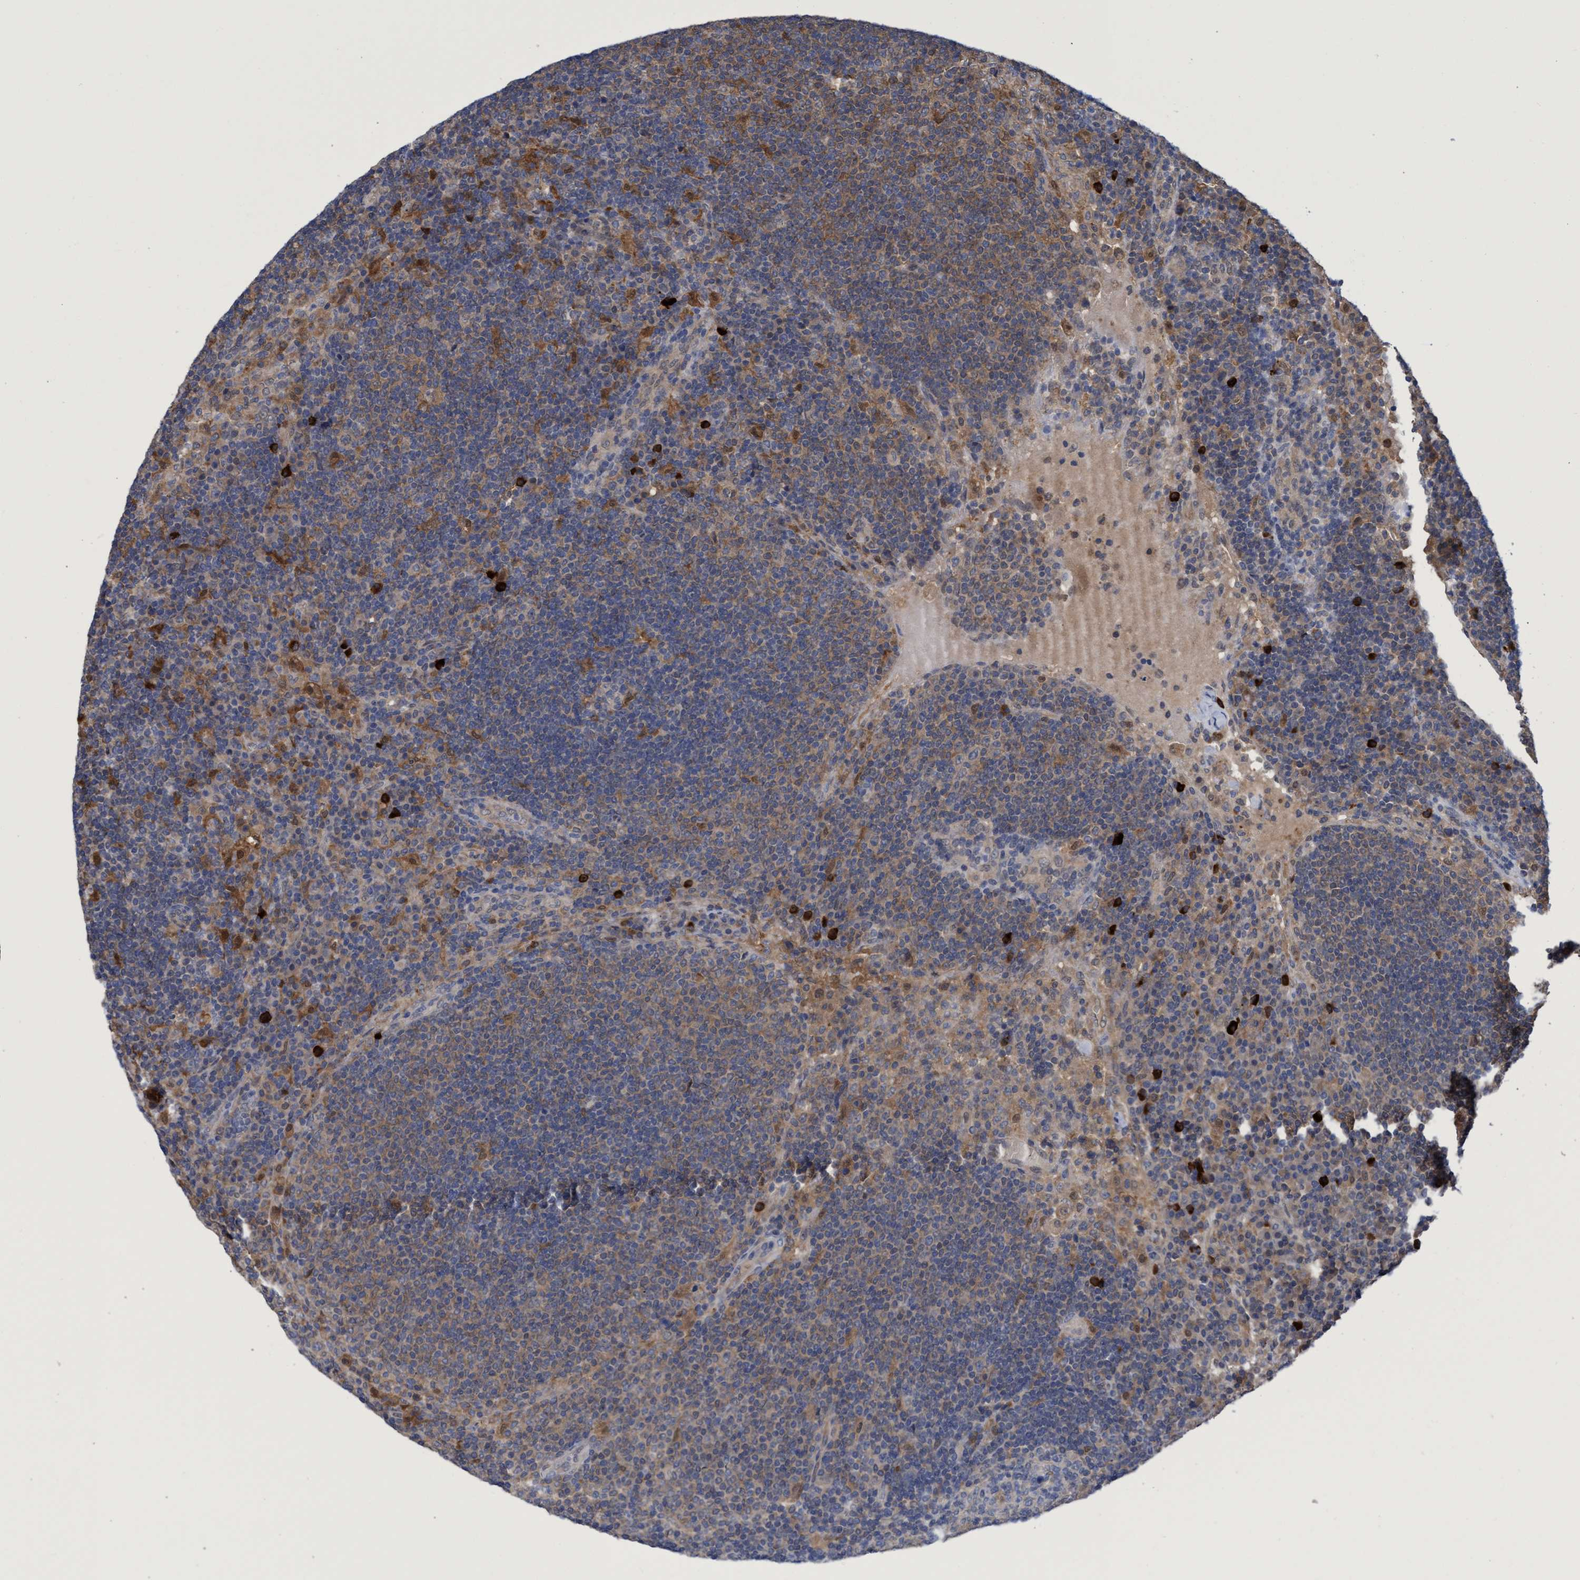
{"staining": {"intensity": "negative", "quantity": "none", "location": "none"}, "tissue": "lymph node", "cell_type": "Germinal center cells", "image_type": "normal", "snomed": [{"axis": "morphology", "description": "Normal tissue, NOS"}, {"axis": "topography", "description": "Lymph node"}], "caption": "DAB (3,3'-diaminobenzidine) immunohistochemical staining of benign lymph node reveals no significant positivity in germinal center cells.", "gene": "PNPO", "patient": {"sex": "female", "age": 53}}